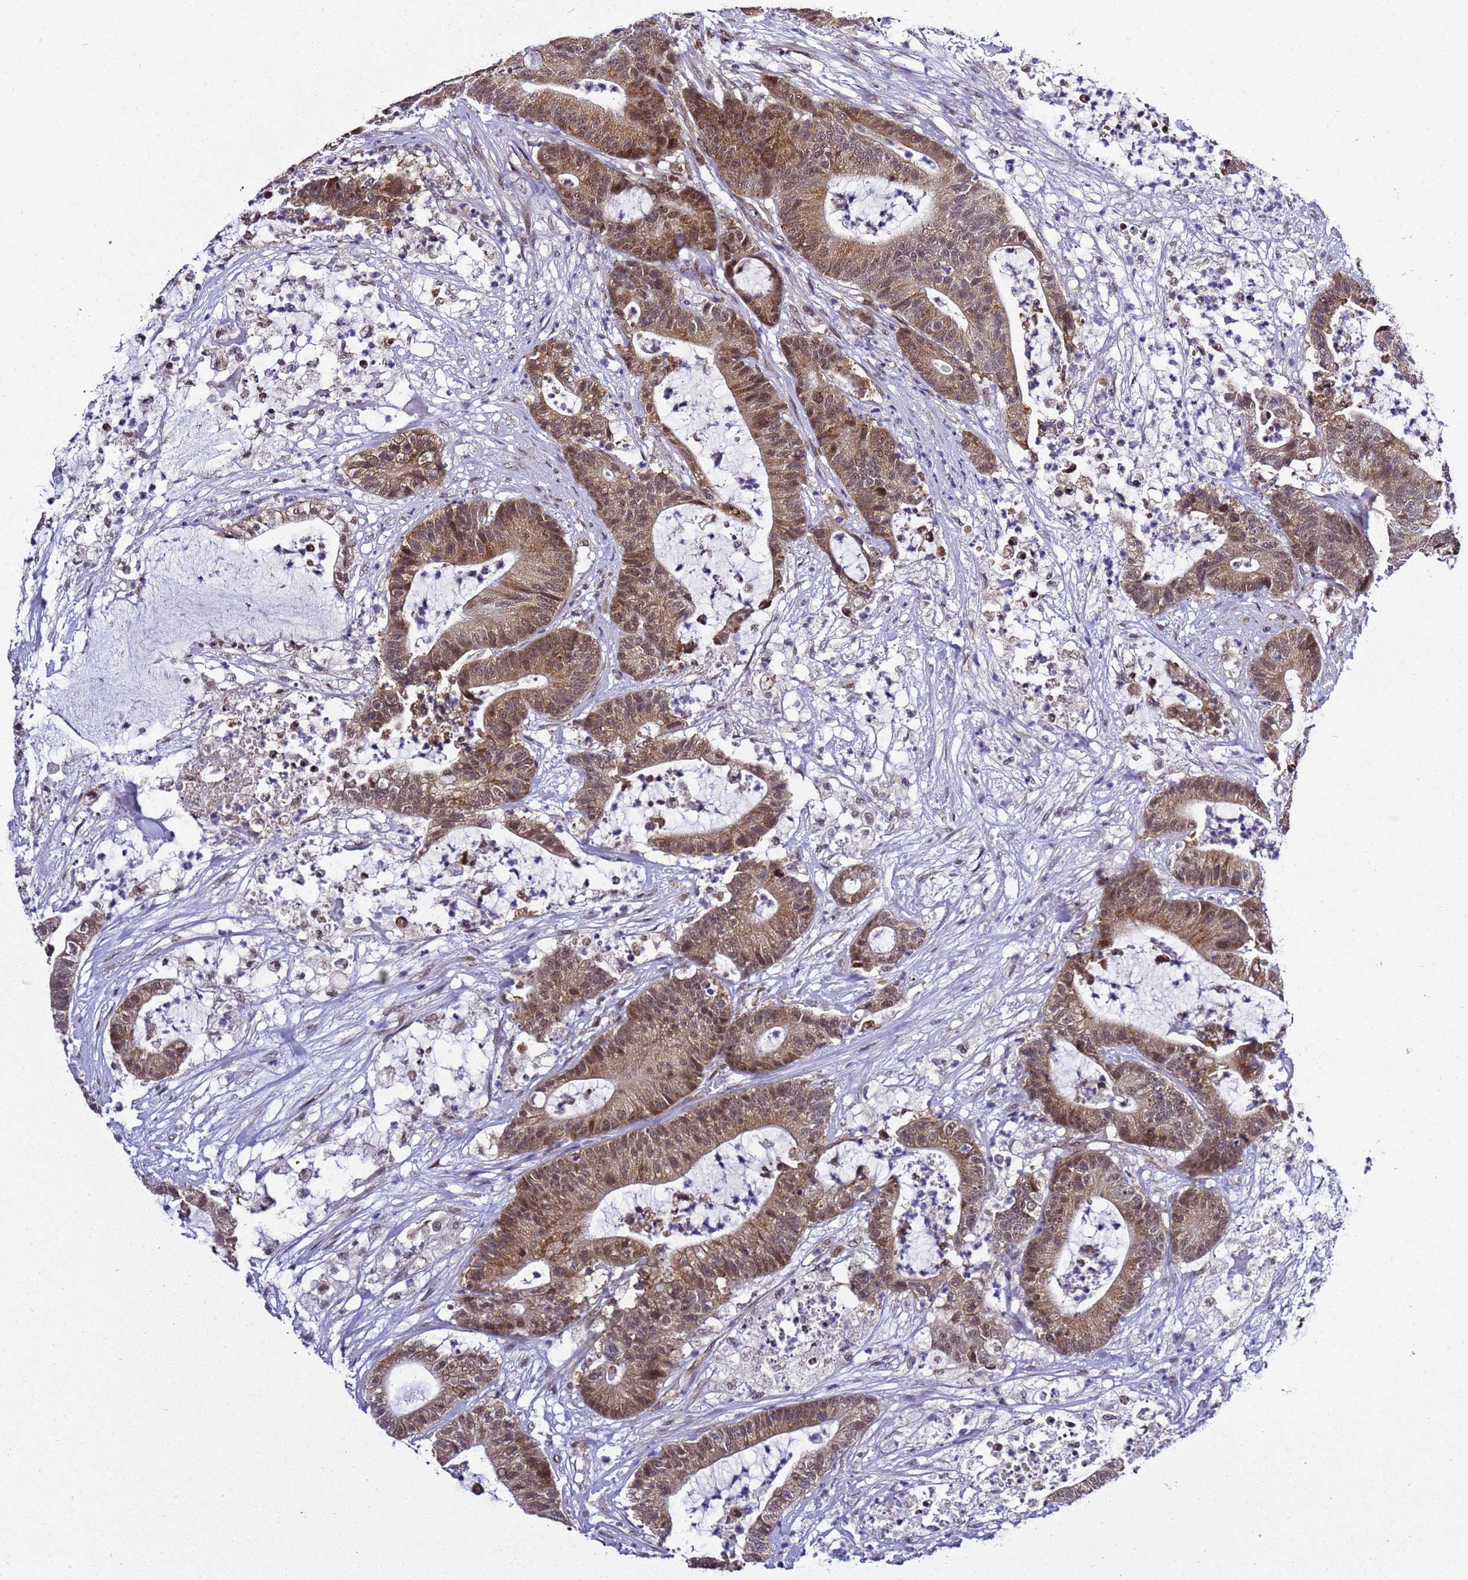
{"staining": {"intensity": "moderate", "quantity": ">75%", "location": "cytoplasmic/membranous,nuclear"}, "tissue": "colorectal cancer", "cell_type": "Tumor cells", "image_type": "cancer", "snomed": [{"axis": "morphology", "description": "Adenocarcinoma, NOS"}, {"axis": "topography", "description": "Colon"}], "caption": "A medium amount of moderate cytoplasmic/membranous and nuclear positivity is appreciated in about >75% of tumor cells in adenocarcinoma (colorectal) tissue.", "gene": "SMN1", "patient": {"sex": "female", "age": 84}}